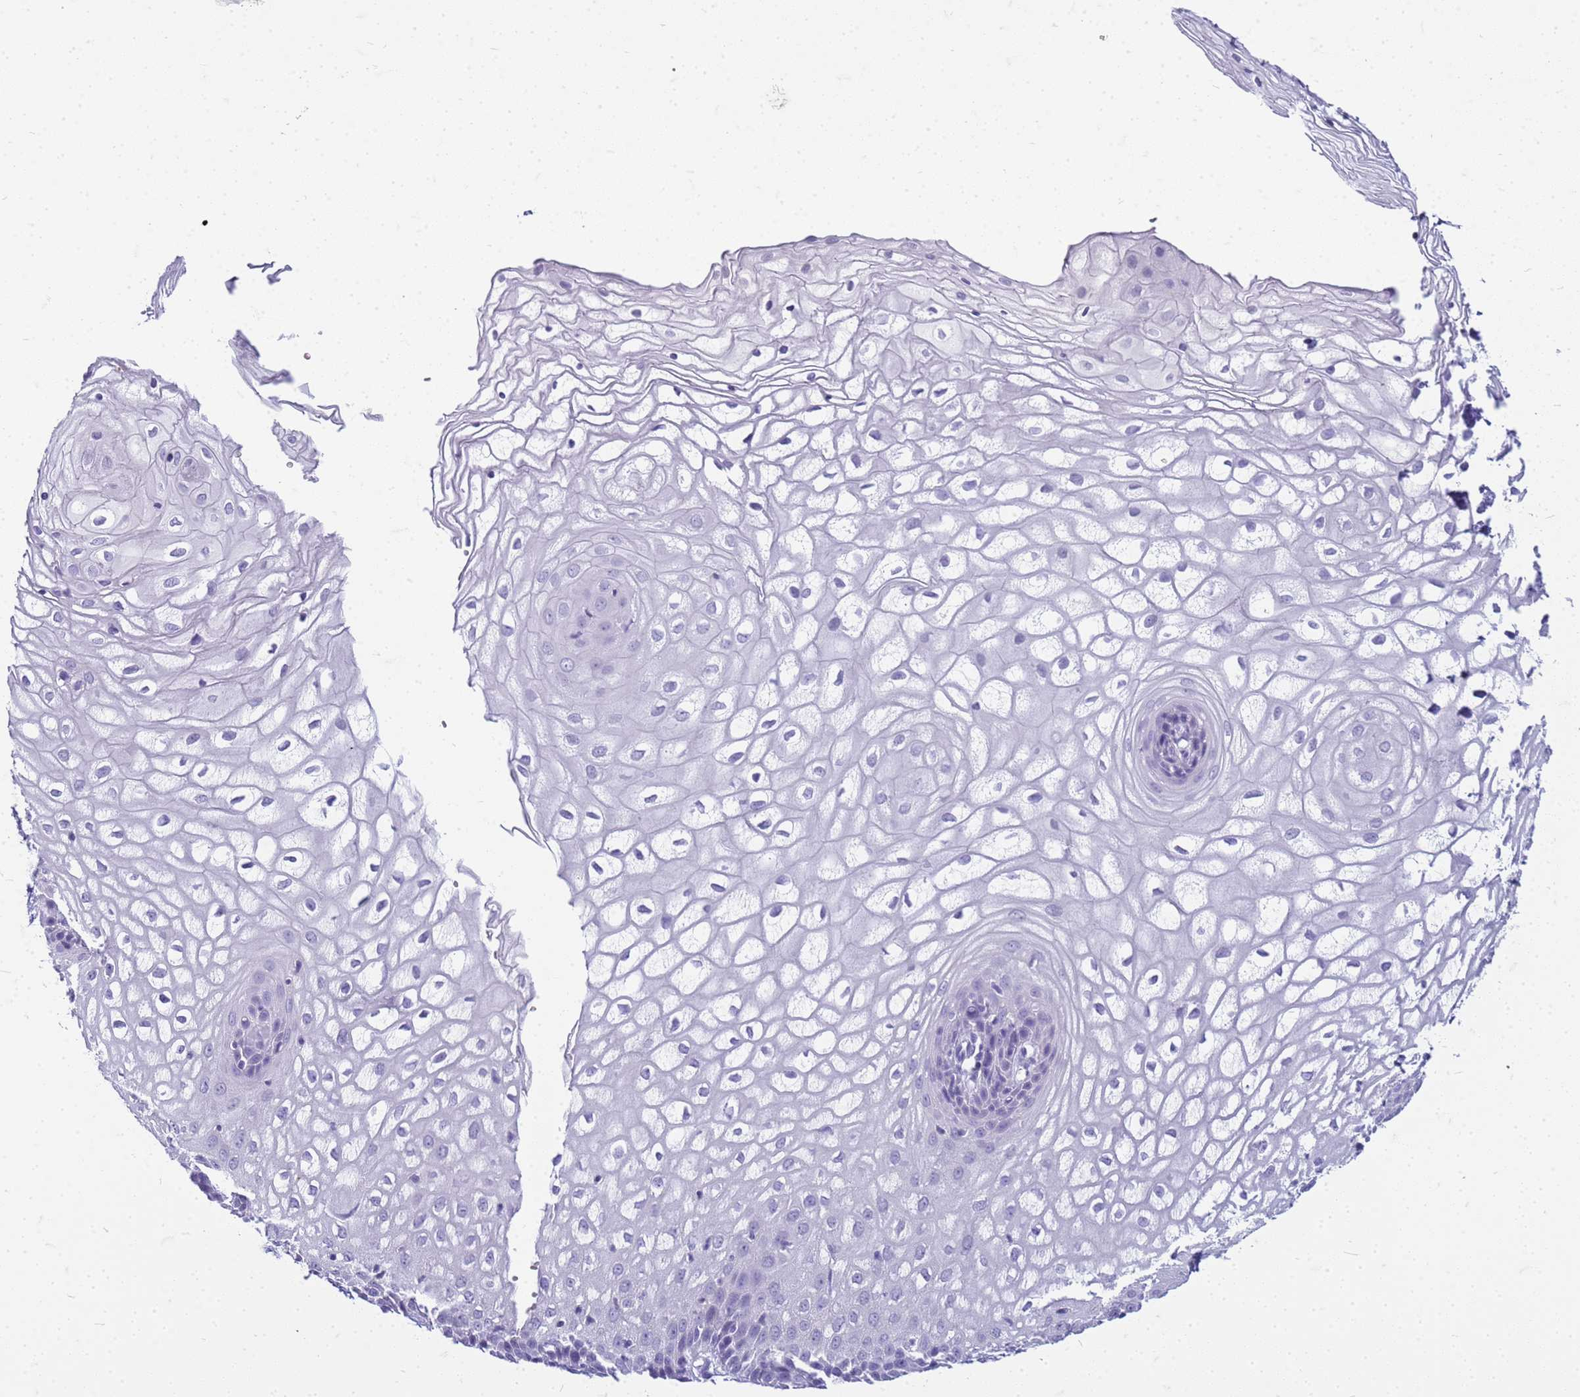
{"staining": {"intensity": "negative", "quantity": "none", "location": "none"}, "tissue": "vagina", "cell_type": "Squamous epithelial cells", "image_type": "normal", "snomed": [{"axis": "morphology", "description": "Normal tissue, NOS"}, {"axis": "topography", "description": "Vagina"}], "caption": "Vagina was stained to show a protein in brown. There is no significant positivity in squamous epithelial cells. The staining is performed using DAB (3,3'-diaminobenzidine) brown chromogen with nuclei counter-stained in using hematoxylin.", "gene": "CFAP100", "patient": {"sex": "female", "age": 34}}